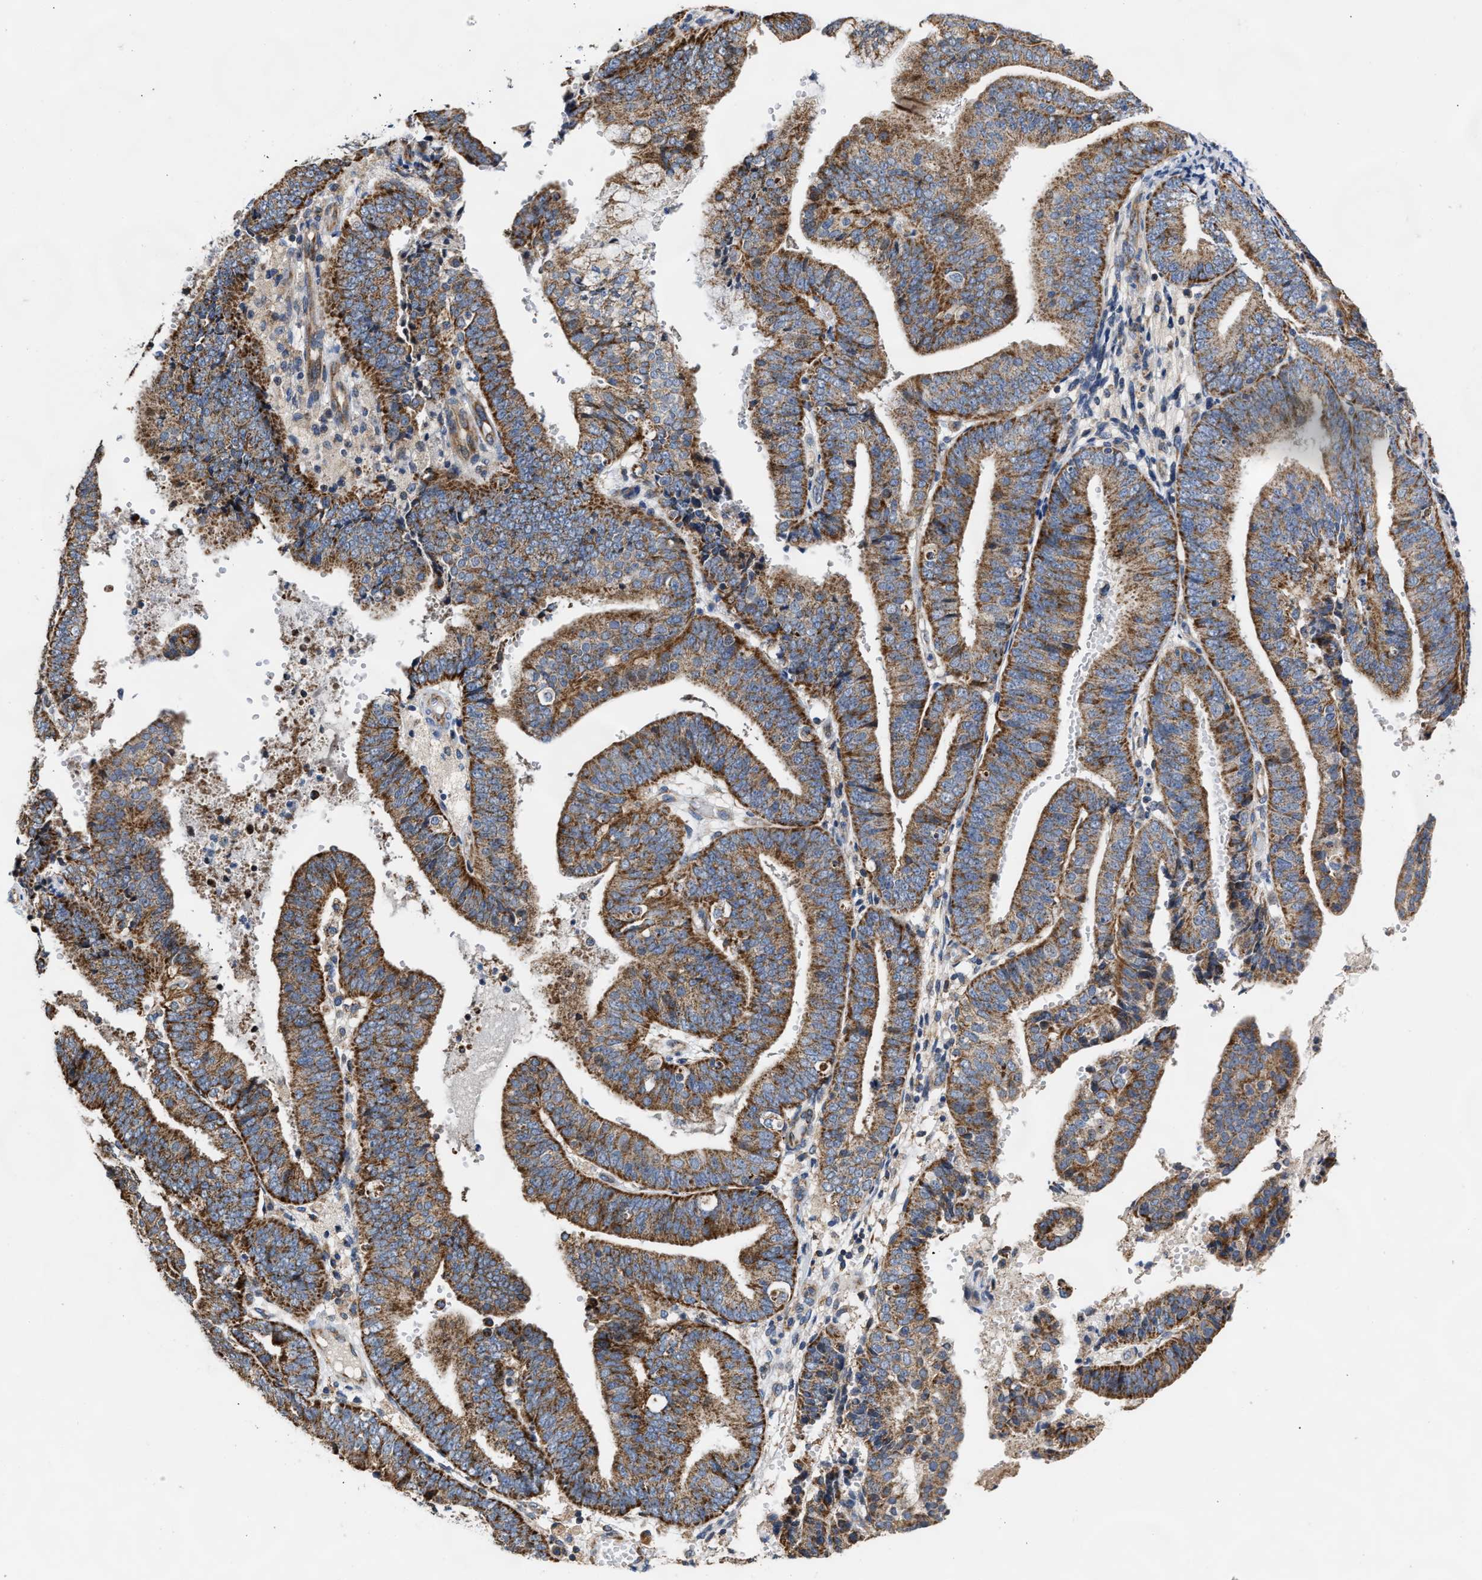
{"staining": {"intensity": "strong", "quantity": ">75%", "location": "cytoplasmic/membranous"}, "tissue": "endometrial cancer", "cell_type": "Tumor cells", "image_type": "cancer", "snomed": [{"axis": "morphology", "description": "Adenocarcinoma, NOS"}, {"axis": "topography", "description": "Endometrium"}], "caption": "Endometrial cancer (adenocarcinoma) was stained to show a protein in brown. There is high levels of strong cytoplasmic/membranous staining in approximately >75% of tumor cells. Using DAB (3,3'-diaminobenzidine) (brown) and hematoxylin (blue) stains, captured at high magnification using brightfield microscopy.", "gene": "MALSU1", "patient": {"sex": "female", "age": 63}}